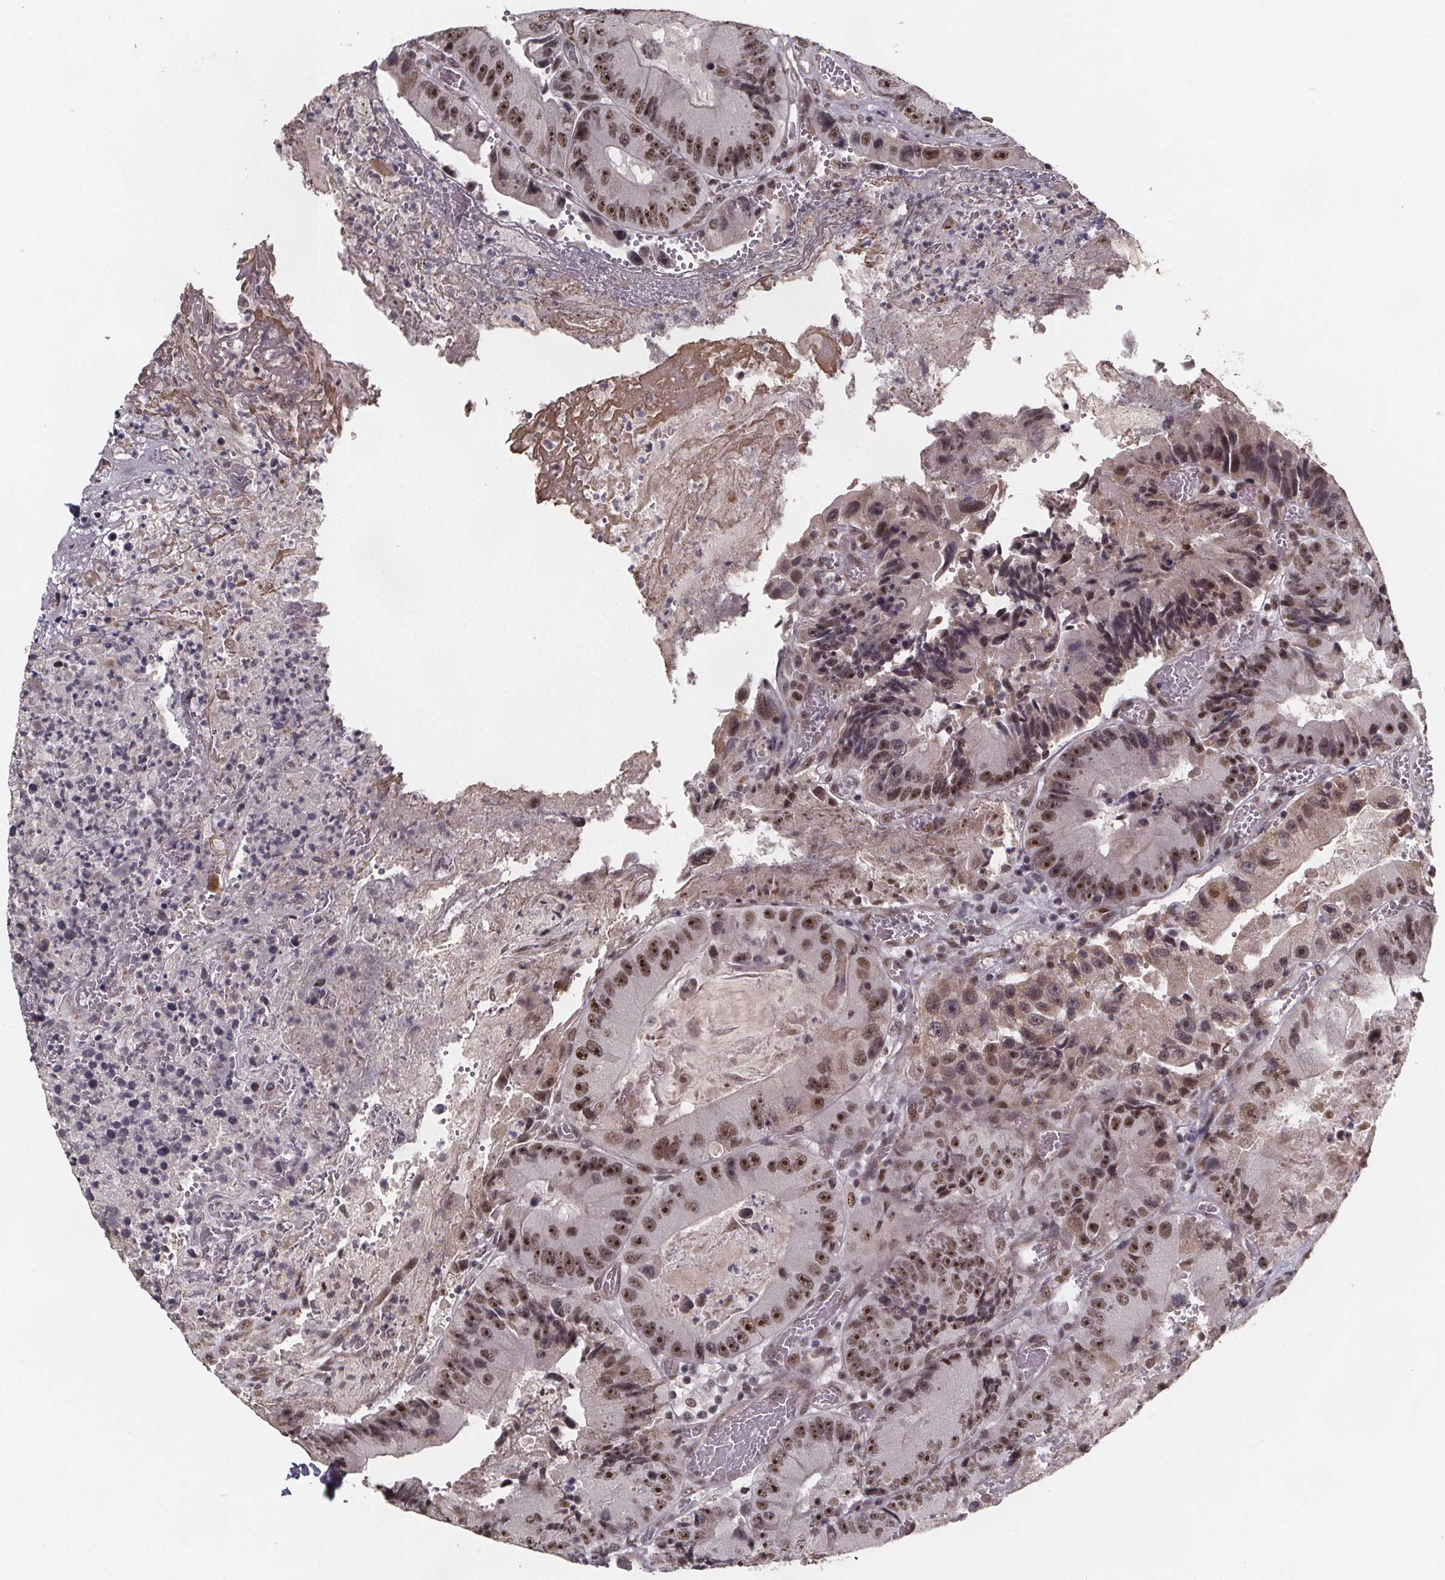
{"staining": {"intensity": "moderate", "quantity": ">75%", "location": "nuclear"}, "tissue": "colorectal cancer", "cell_type": "Tumor cells", "image_type": "cancer", "snomed": [{"axis": "morphology", "description": "Adenocarcinoma, NOS"}, {"axis": "topography", "description": "Colon"}], "caption": "The immunohistochemical stain labels moderate nuclear staining in tumor cells of adenocarcinoma (colorectal) tissue. (DAB = brown stain, brightfield microscopy at high magnification).", "gene": "U2SURP", "patient": {"sex": "female", "age": 86}}